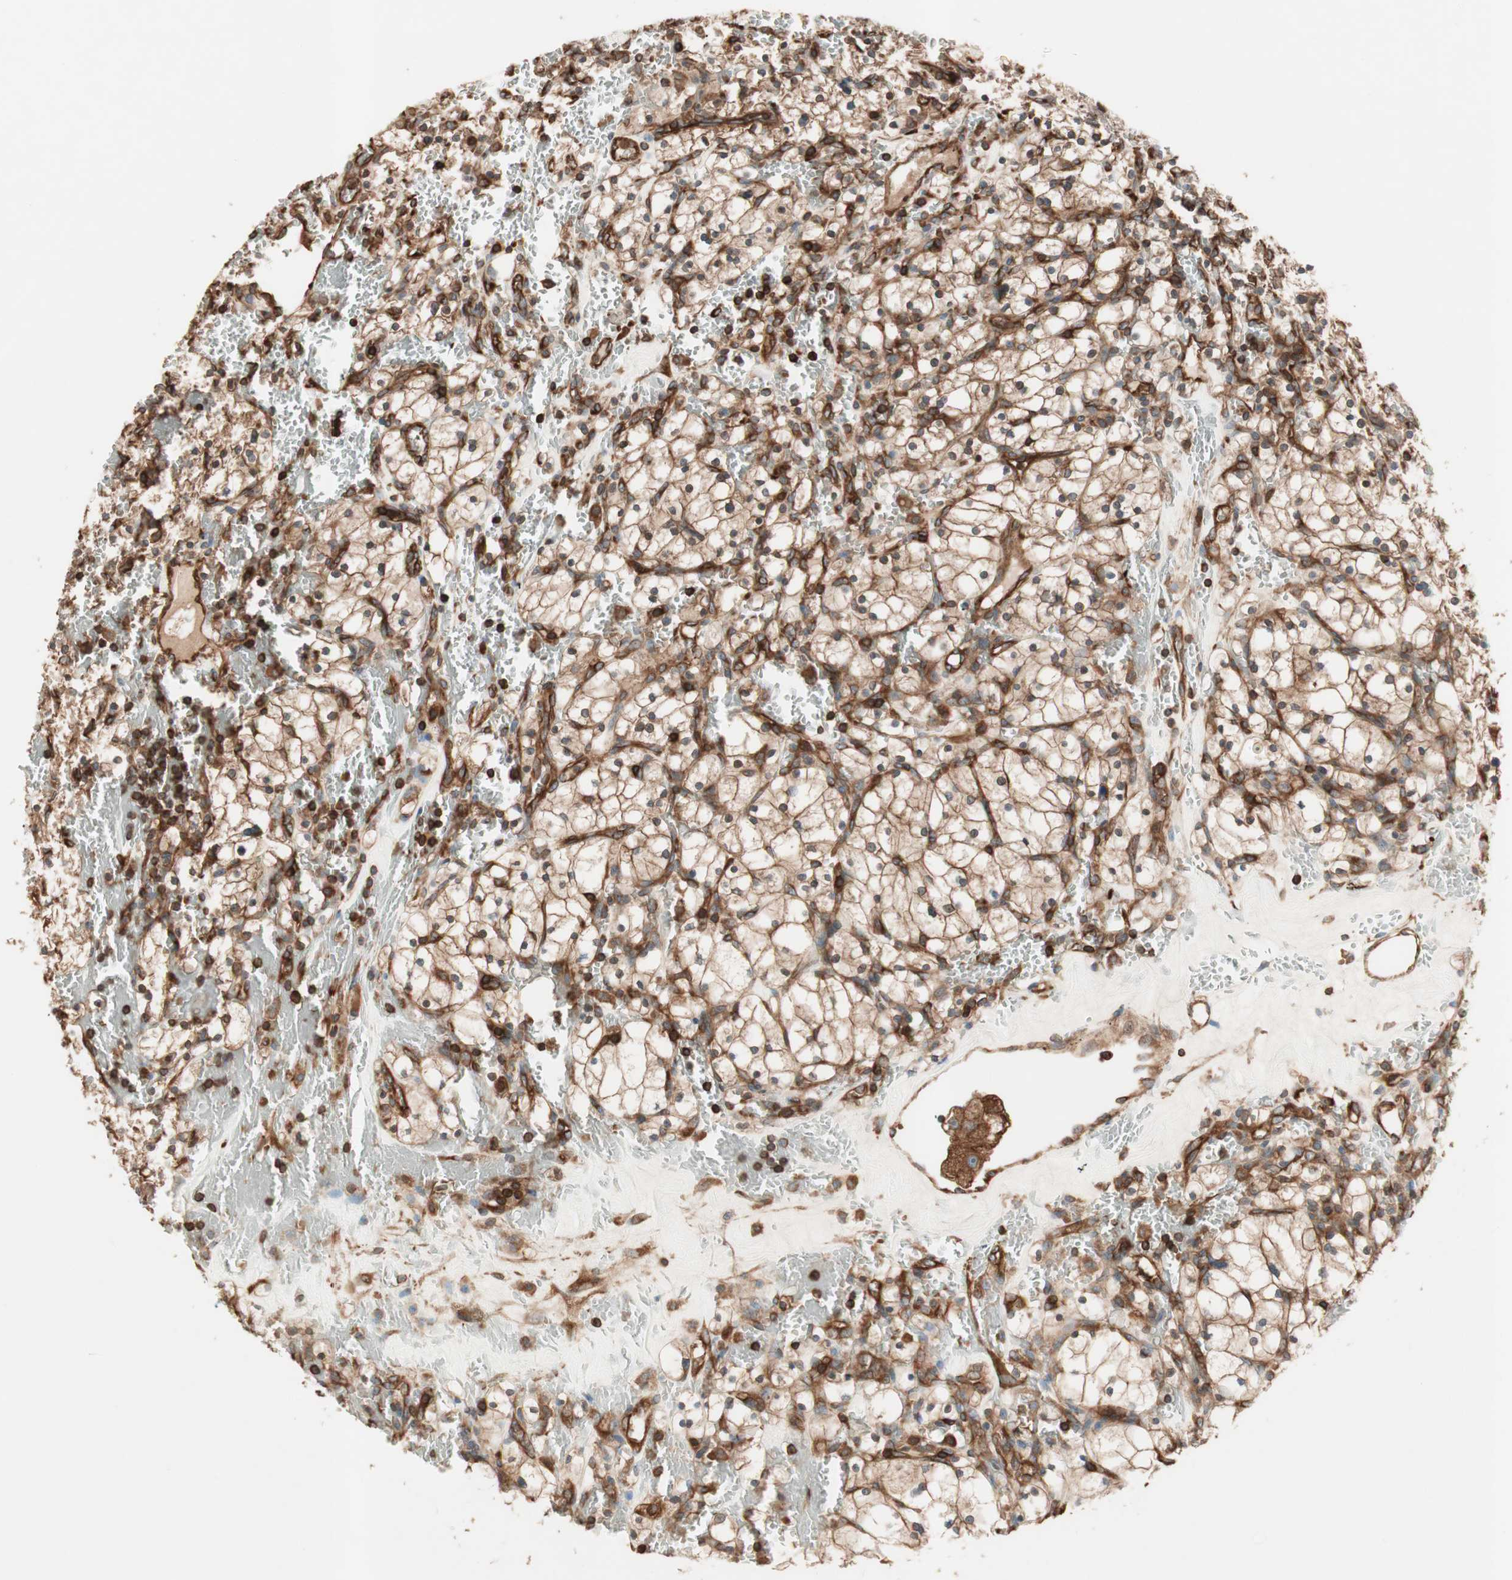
{"staining": {"intensity": "moderate", "quantity": "25%-75%", "location": "cytoplasmic/membranous"}, "tissue": "renal cancer", "cell_type": "Tumor cells", "image_type": "cancer", "snomed": [{"axis": "morphology", "description": "Adenocarcinoma, NOS"}, {"axis": "topography", "description": "Kidney"}], "caption": "This image reveals immunohistochemistry (IHC) staining of renal adenocarcinoma, with medium moderate cytoplasmic/membranous expression in about 25%-75% of tumor cells.", "gene": "TCP11L1", "patient": {"sex": "female", "age": 83}}